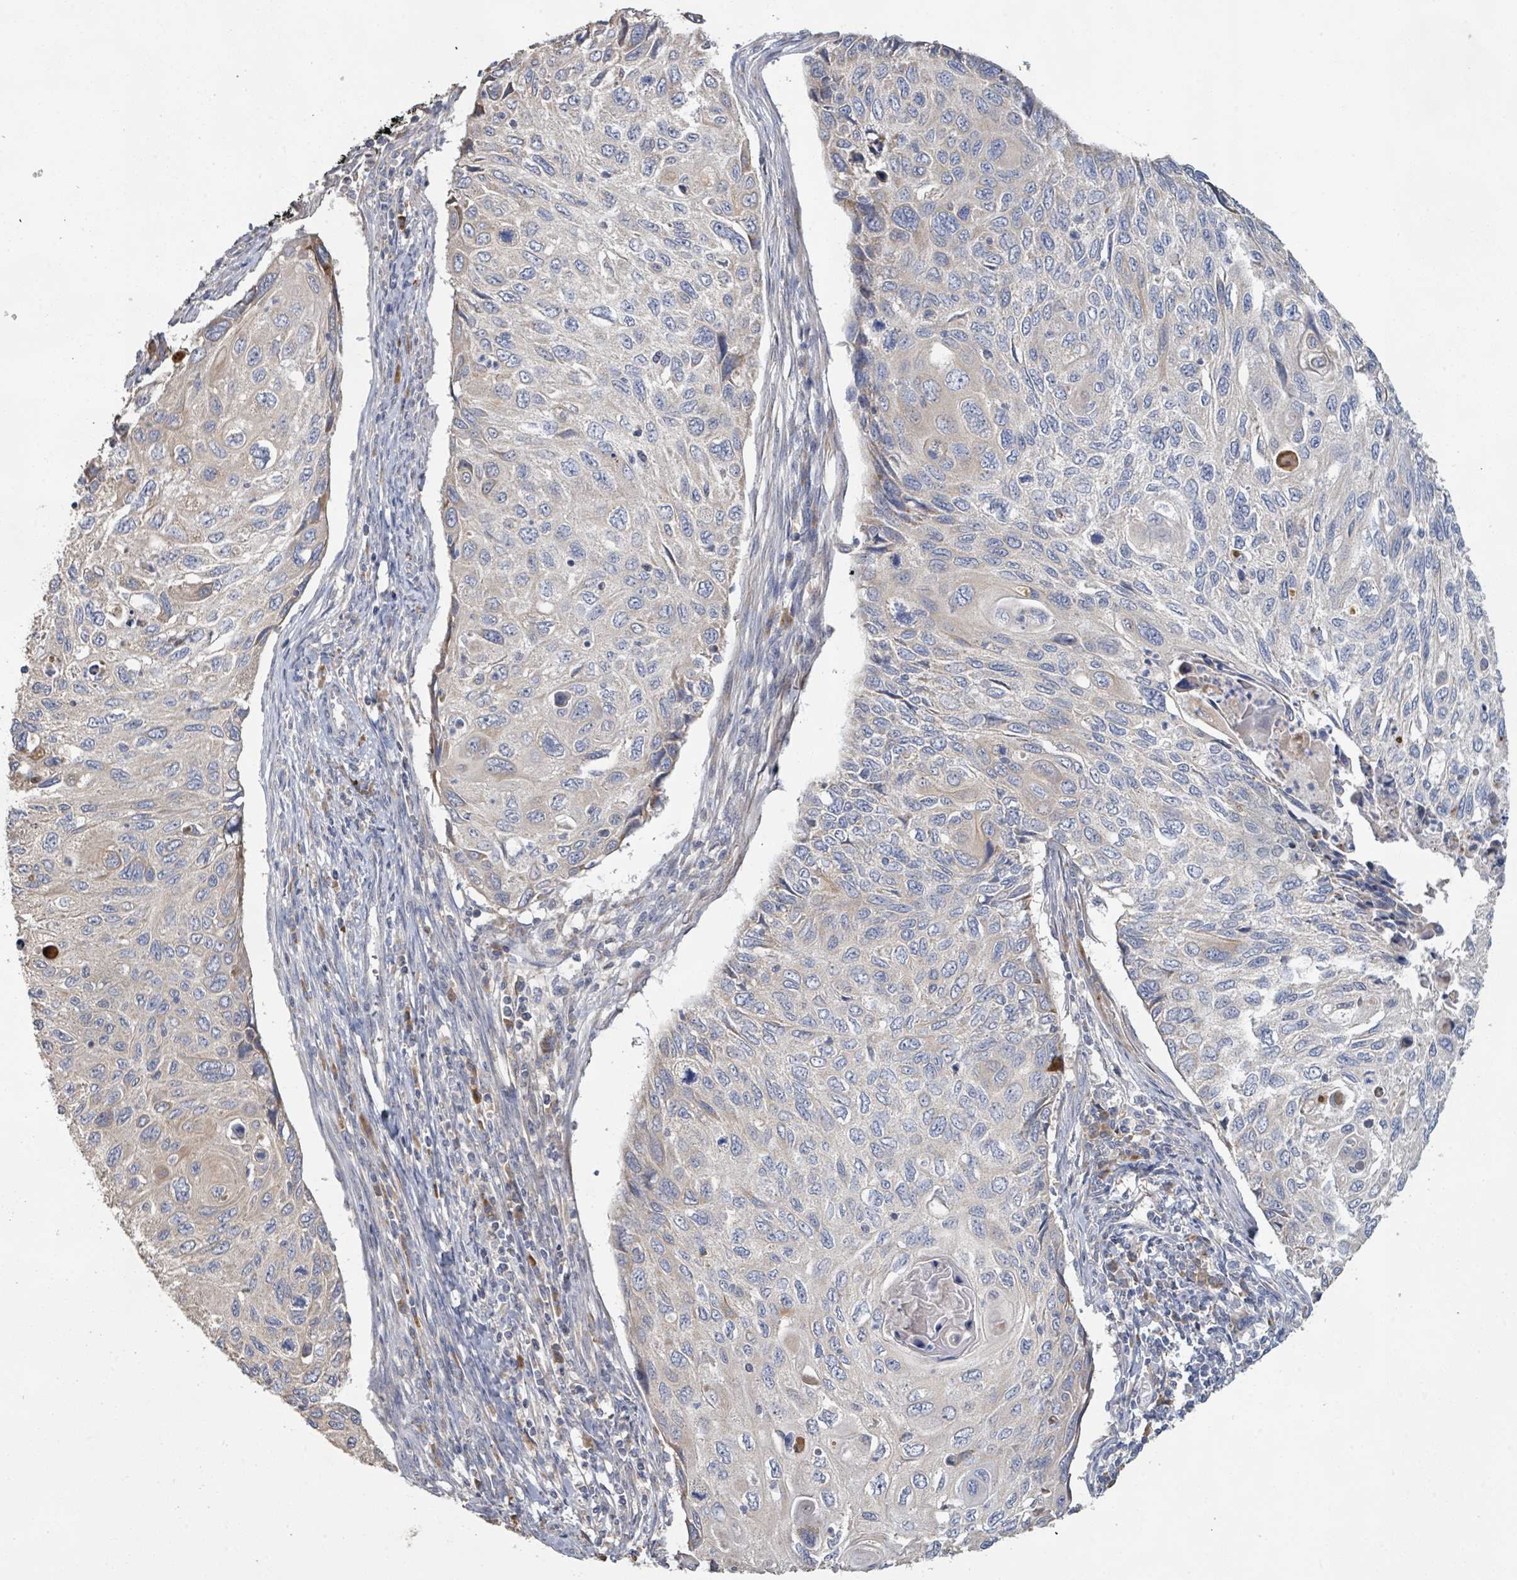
{"staining": {"intensity": "negative", "quantity": "none", "location": "none"}, "tissue": "cervical cancer", "cell_type": "Tumor cells", "image_type": "cancer", "snomed": [{"axis": "morphology", "description": "Squamous cell carcinoma, NOS"}, {"axis": "topography", "description": "Cervix"}], "caption": "A high-resolution histopathology image shows IHC staining of squamous cell carcinoma (cervical), which shows no significant staining in tumor cells.", "gene": "KCNS2", "patient": {"sex": "female", "age": 70}}